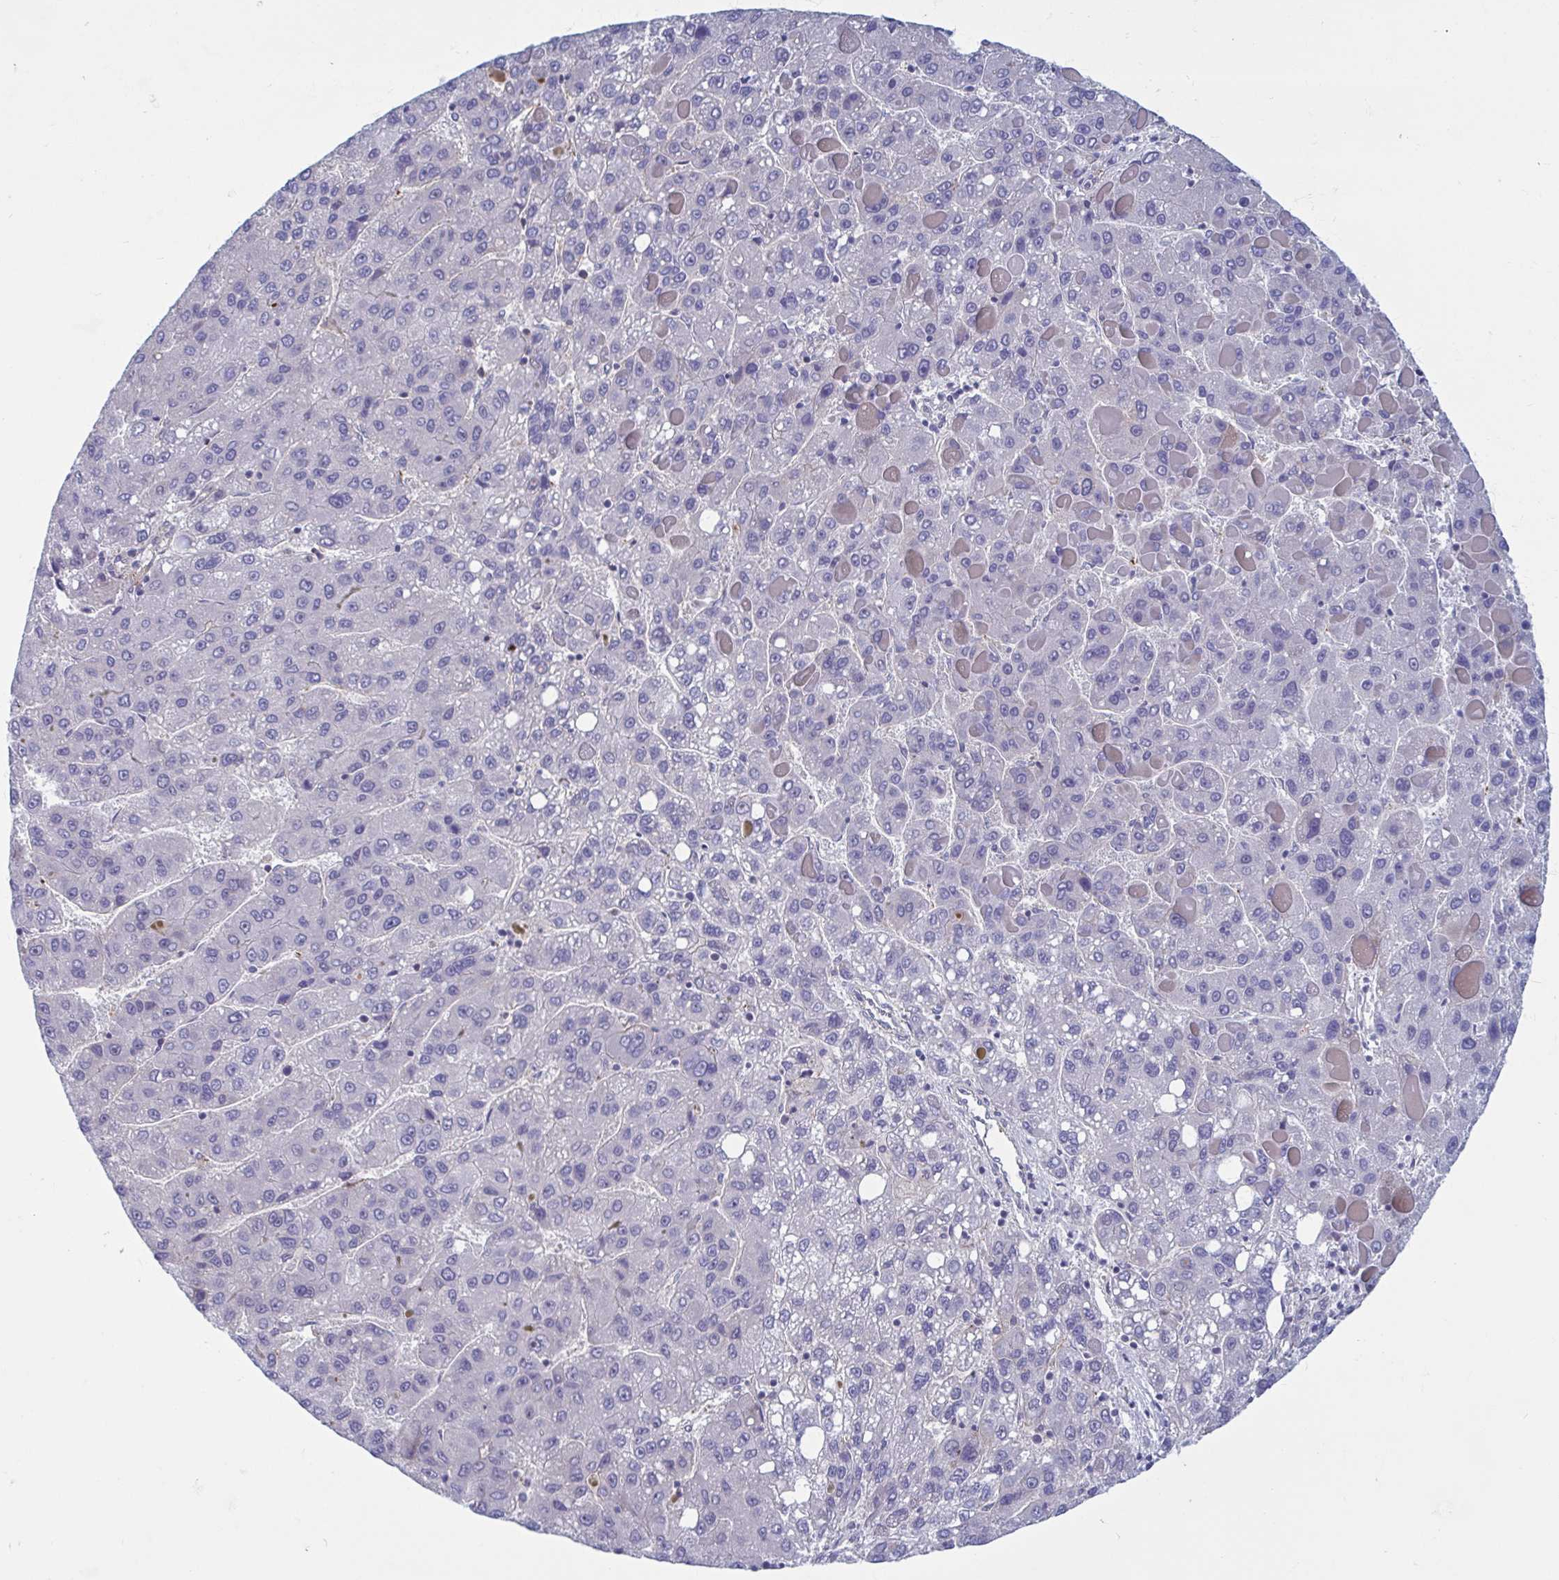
{"staining": {"intensity": "negative", "quantity": "none", "location": "none"}, "tissue": "liver cancer", "cell_type": "Tumor cells", "image_type": "cancer", "snomed": [{"axis": "morphology", "description": "Carcinoma, Hepatocellular, NOS"}, {"axis": "topography", "description": "Liver"}], "caption": "Immunohistochemistry of liver cancer displays no staining in tumor cells.", "gene": "LRRC38", "patient": {"sex": "female", "age": 82}}